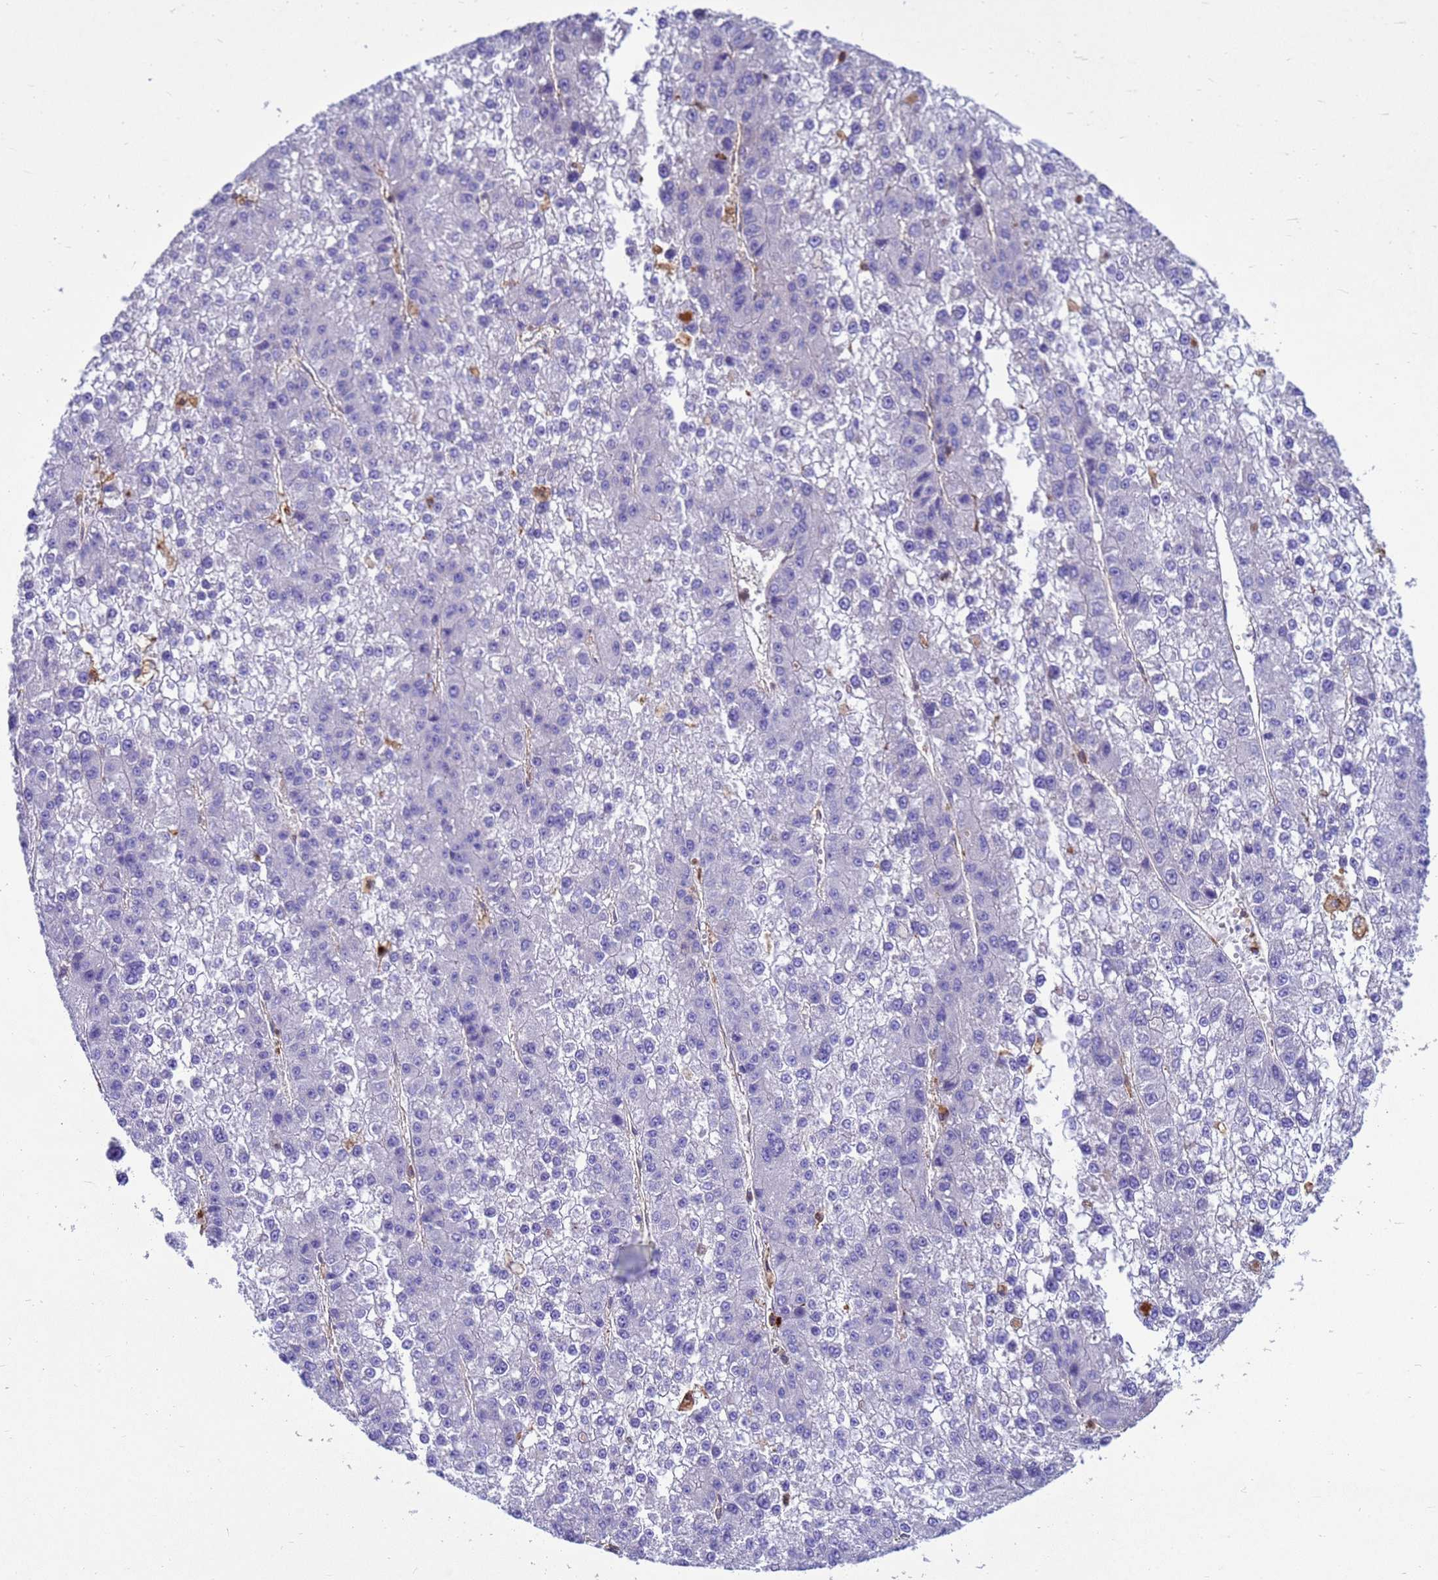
{"staining": {"intensity": "negative", "quantity": "none", "location": "none"}, "tissue": "liver cancer", "cell_type": "Tumor cells", "image_type": "cancer", "snomed": [{"axis": "morphology", "description": "Carcinoma, Hepatocellular, NOS"}, {"axis": "topography", "description": "Liver"}], "caption": "DAB immunohistochemical staining of human hepatocellular carcinoma (liver) demonstrates no significant staining in tumor cells.", "gene": "ZNF235", "patient": {"sex": "female", "age": 73}}